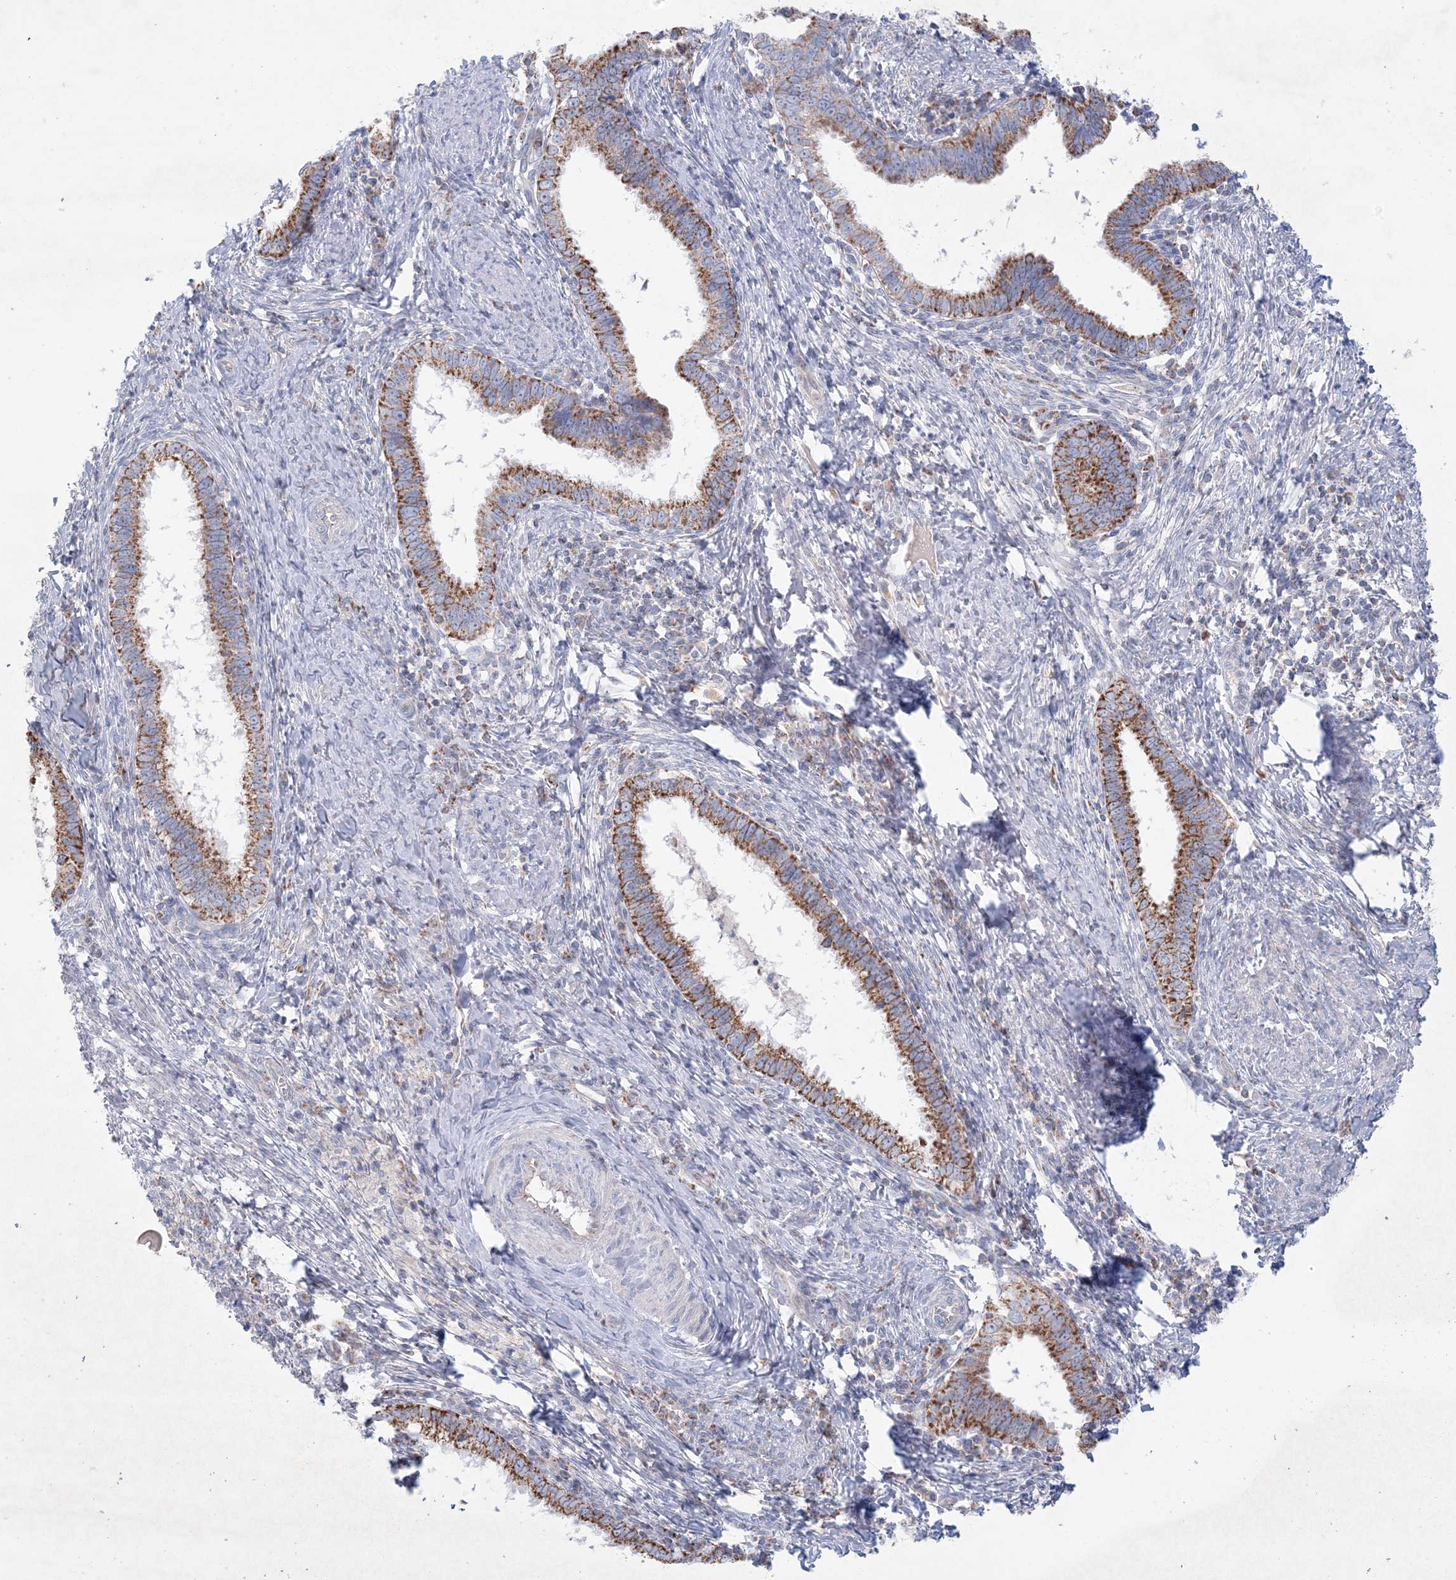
{"staining": {"intensity": "strong", "quantity": ">75%", "location": "cytoplasmic/membranous"}, "tissue": "cervical cancer", "cell_type": "Tumor cells", "image_type": "cancer", "snomed": [{"axis": "morphology", "description": "Adenocarcinoma, NOS"}, {"axis": "topography", "description": "Cervix"}], "caption": "Brown immunohistochemical staining in human cervical adenocarcinoma exhibits strong cytoplasmic/membranous expression in about >75% of tumor cells.", "gene": "KCTD6", "patient": {"sex": "female", "age": 36}}